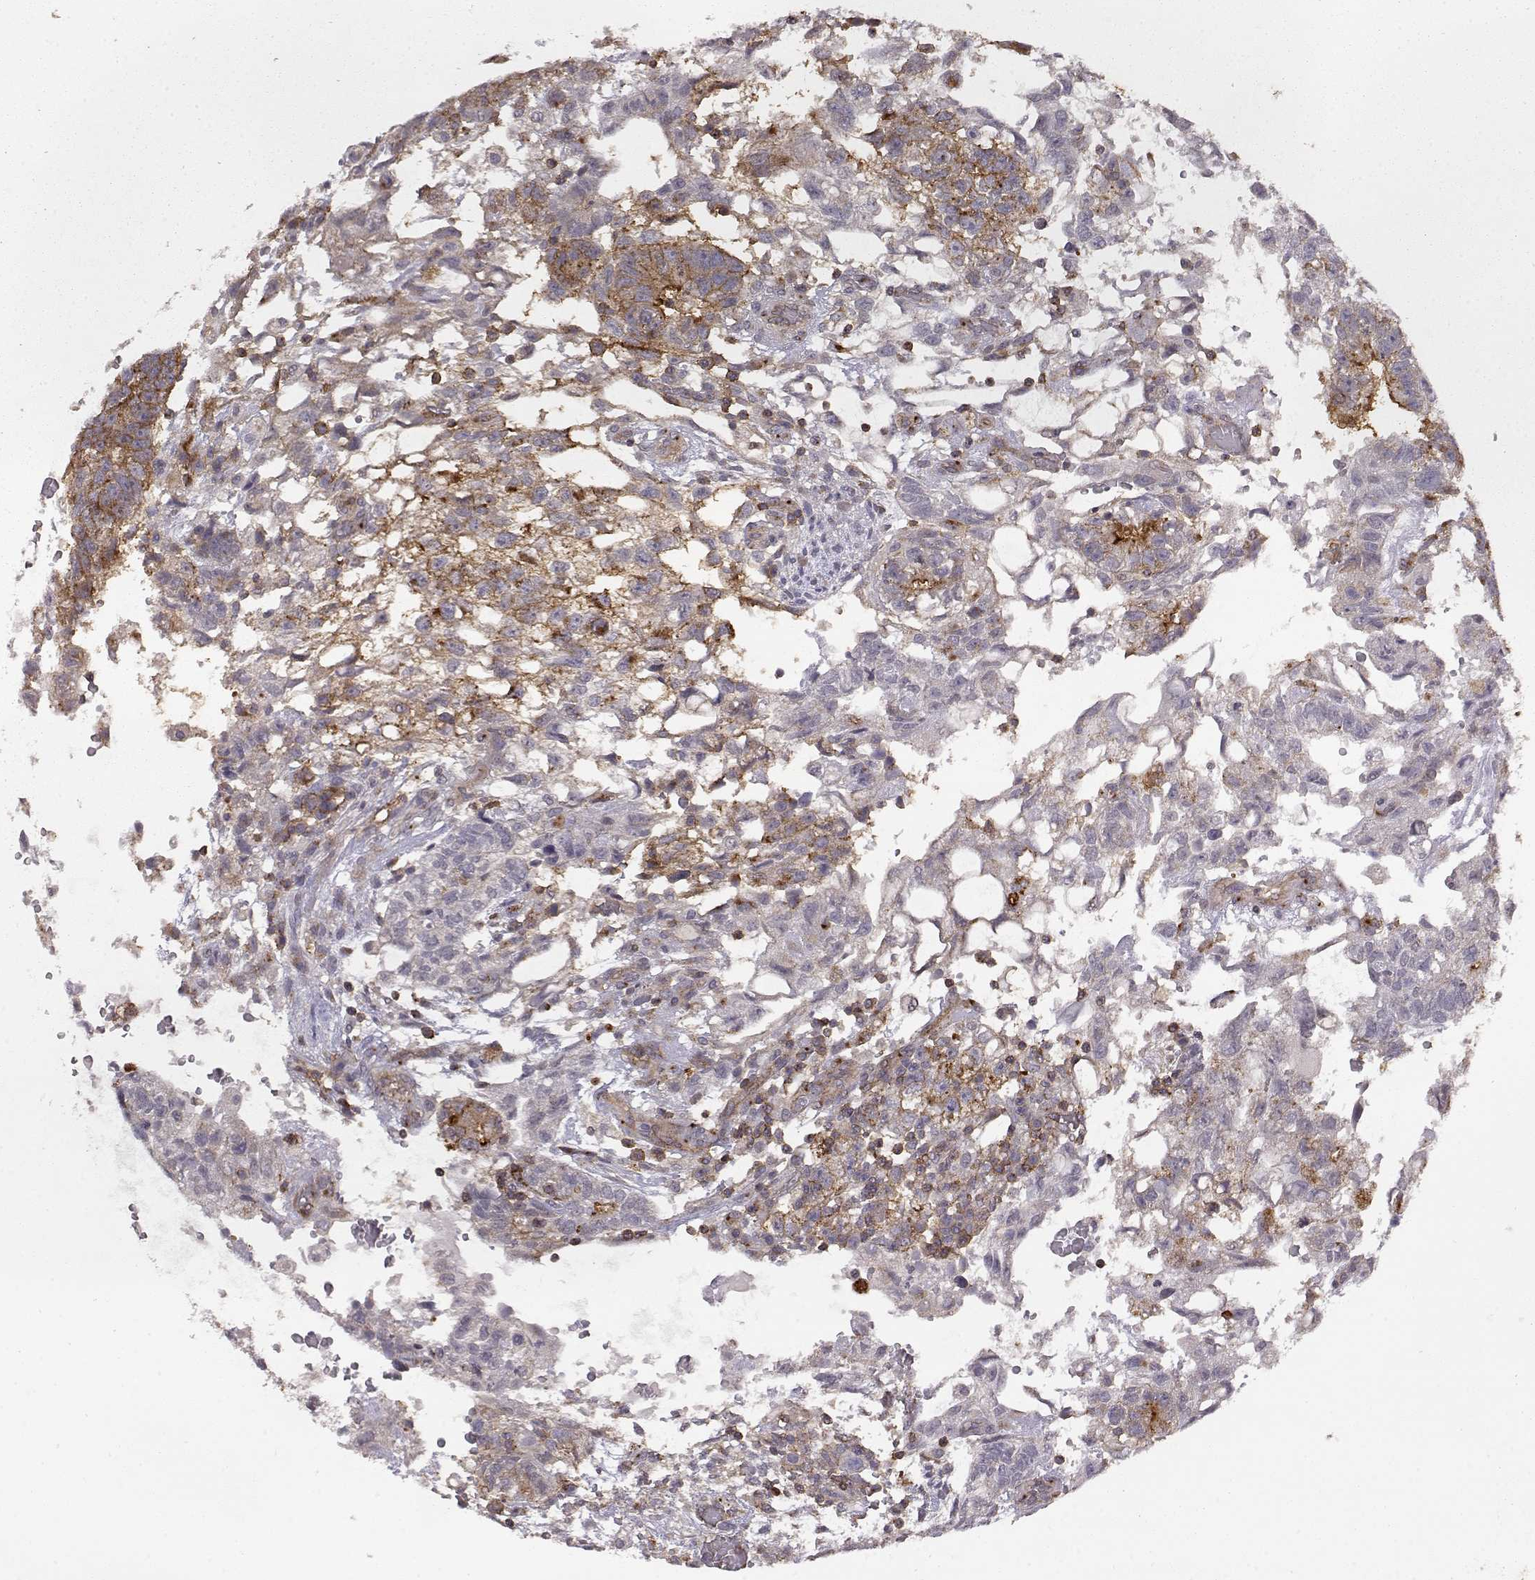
{"staining": {"intensity": "moderate", "quantity": "<25%", "location": "cytoplasmic/membranous"}, "tissue": "testis cancer", "cell_type": "Tumor cells", "image_type": "cancer", "snomed": [{"axis": "morphology", "description": "Carcinoma, Embryonal, NOS"}, {"axis": "topography", "description": "Testis"}], "caption": "A micrograph of testis cancer (embryonal carcinoma) stained for a protein displays moderate cytoplasmic/membranous brown staining in tumor cells. The protein is shown in brown color, while the nuclei are stained blue.", "gene": "IFITM1", "patient": {"sex": "male", "age": 32}}